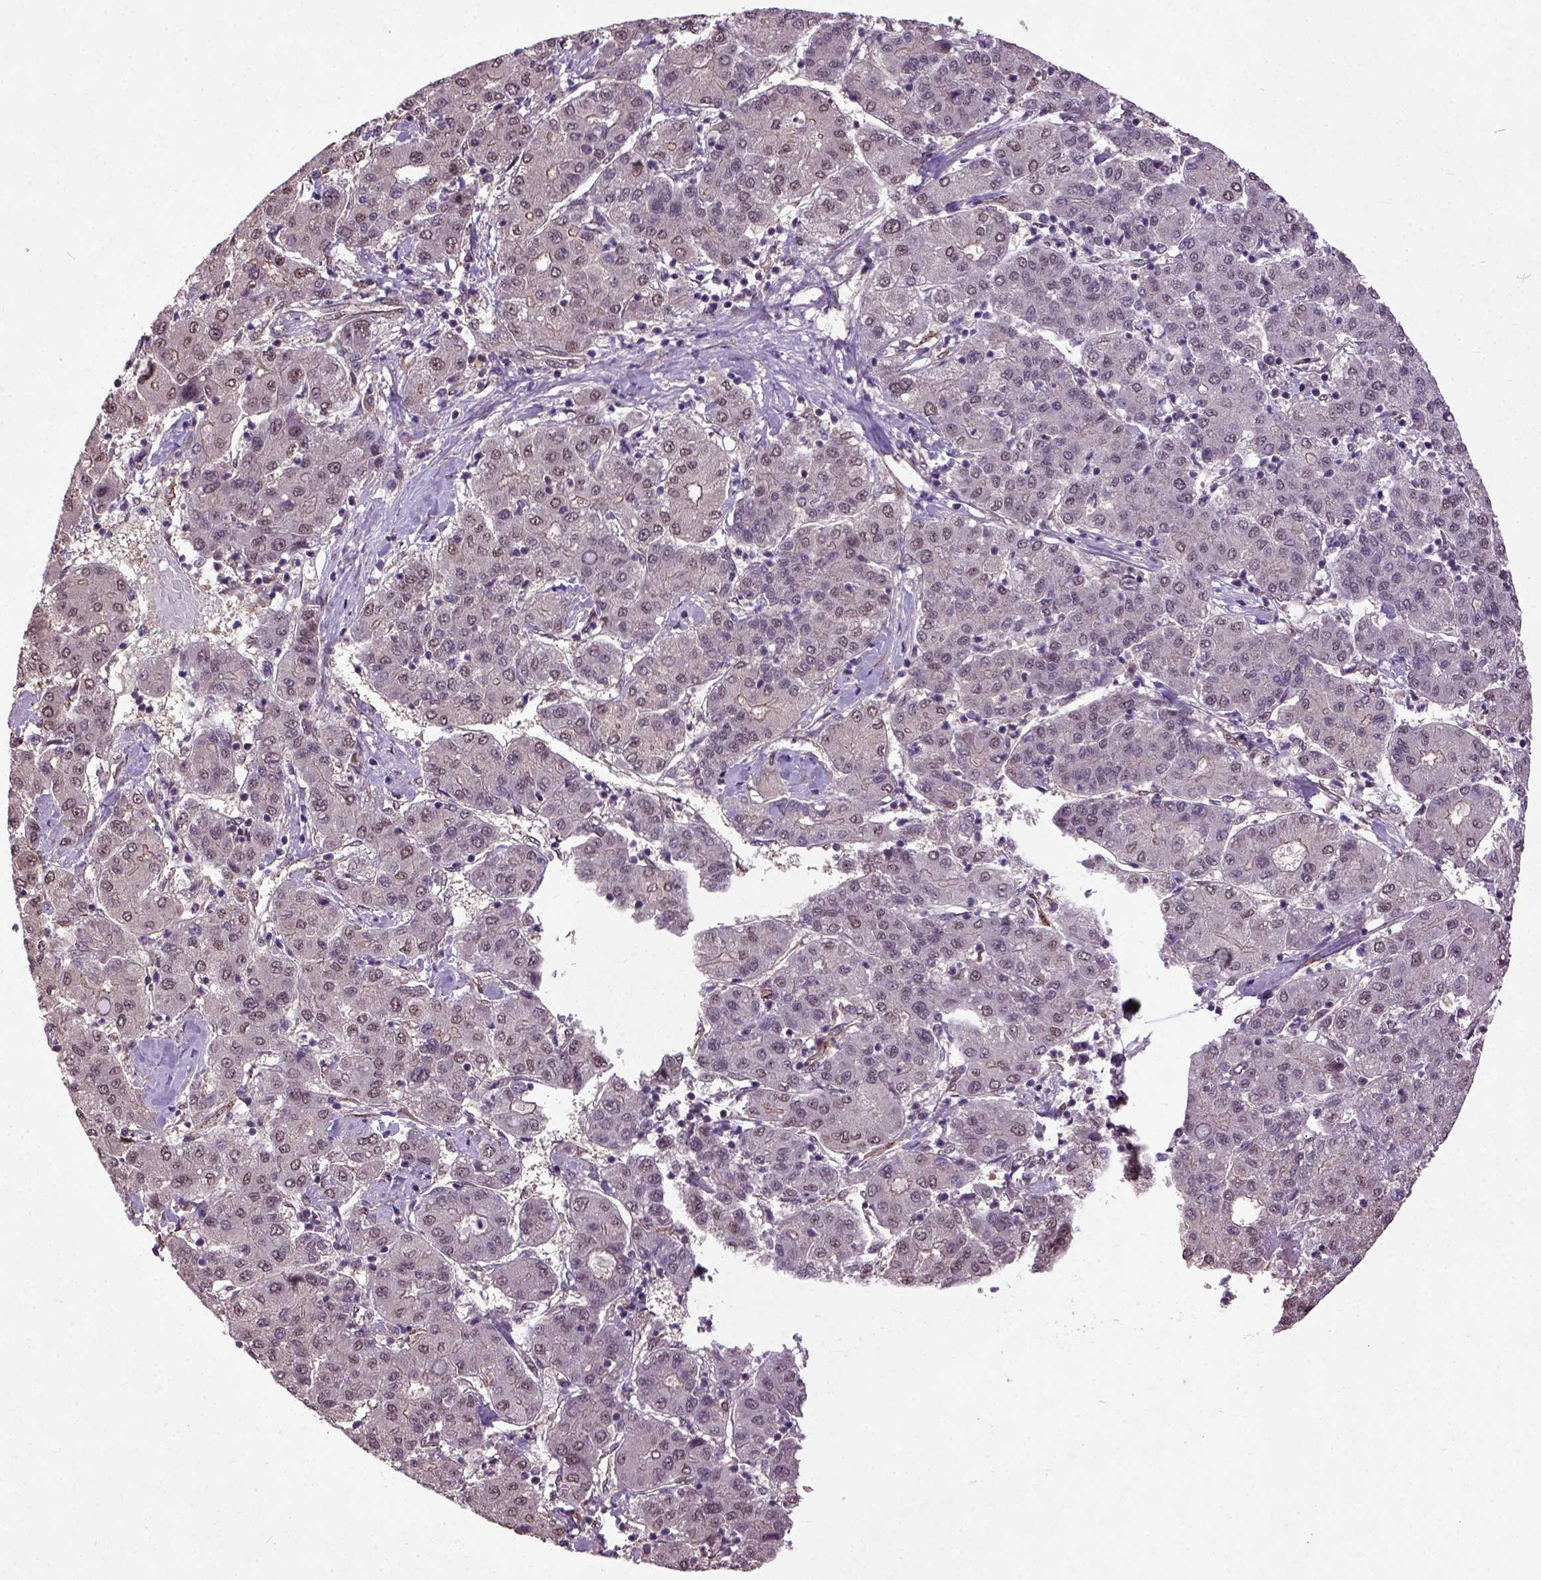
{"staining": {"intensity": "moderate", "quantity": "<25%", "location": "nuclear"}, "tissue": "liver cancer", "cell_type": "Tumor cells", "image_type": "cancer", "snomed": [{"axis": "morphology", "description": "Carcinoma, Hepatocellular, NOS"}, {"axis": "topography", "description": "Liver"}], "caption": "This photomicrograph reveals immunohistochemistry (IHC) staining of hepatocellular carcinoma (liver), with low moderate nuclear positivity in about <25% of tumor cells.", "gene": "UBA3", "patient": {"sex": "male", "age": 65}}